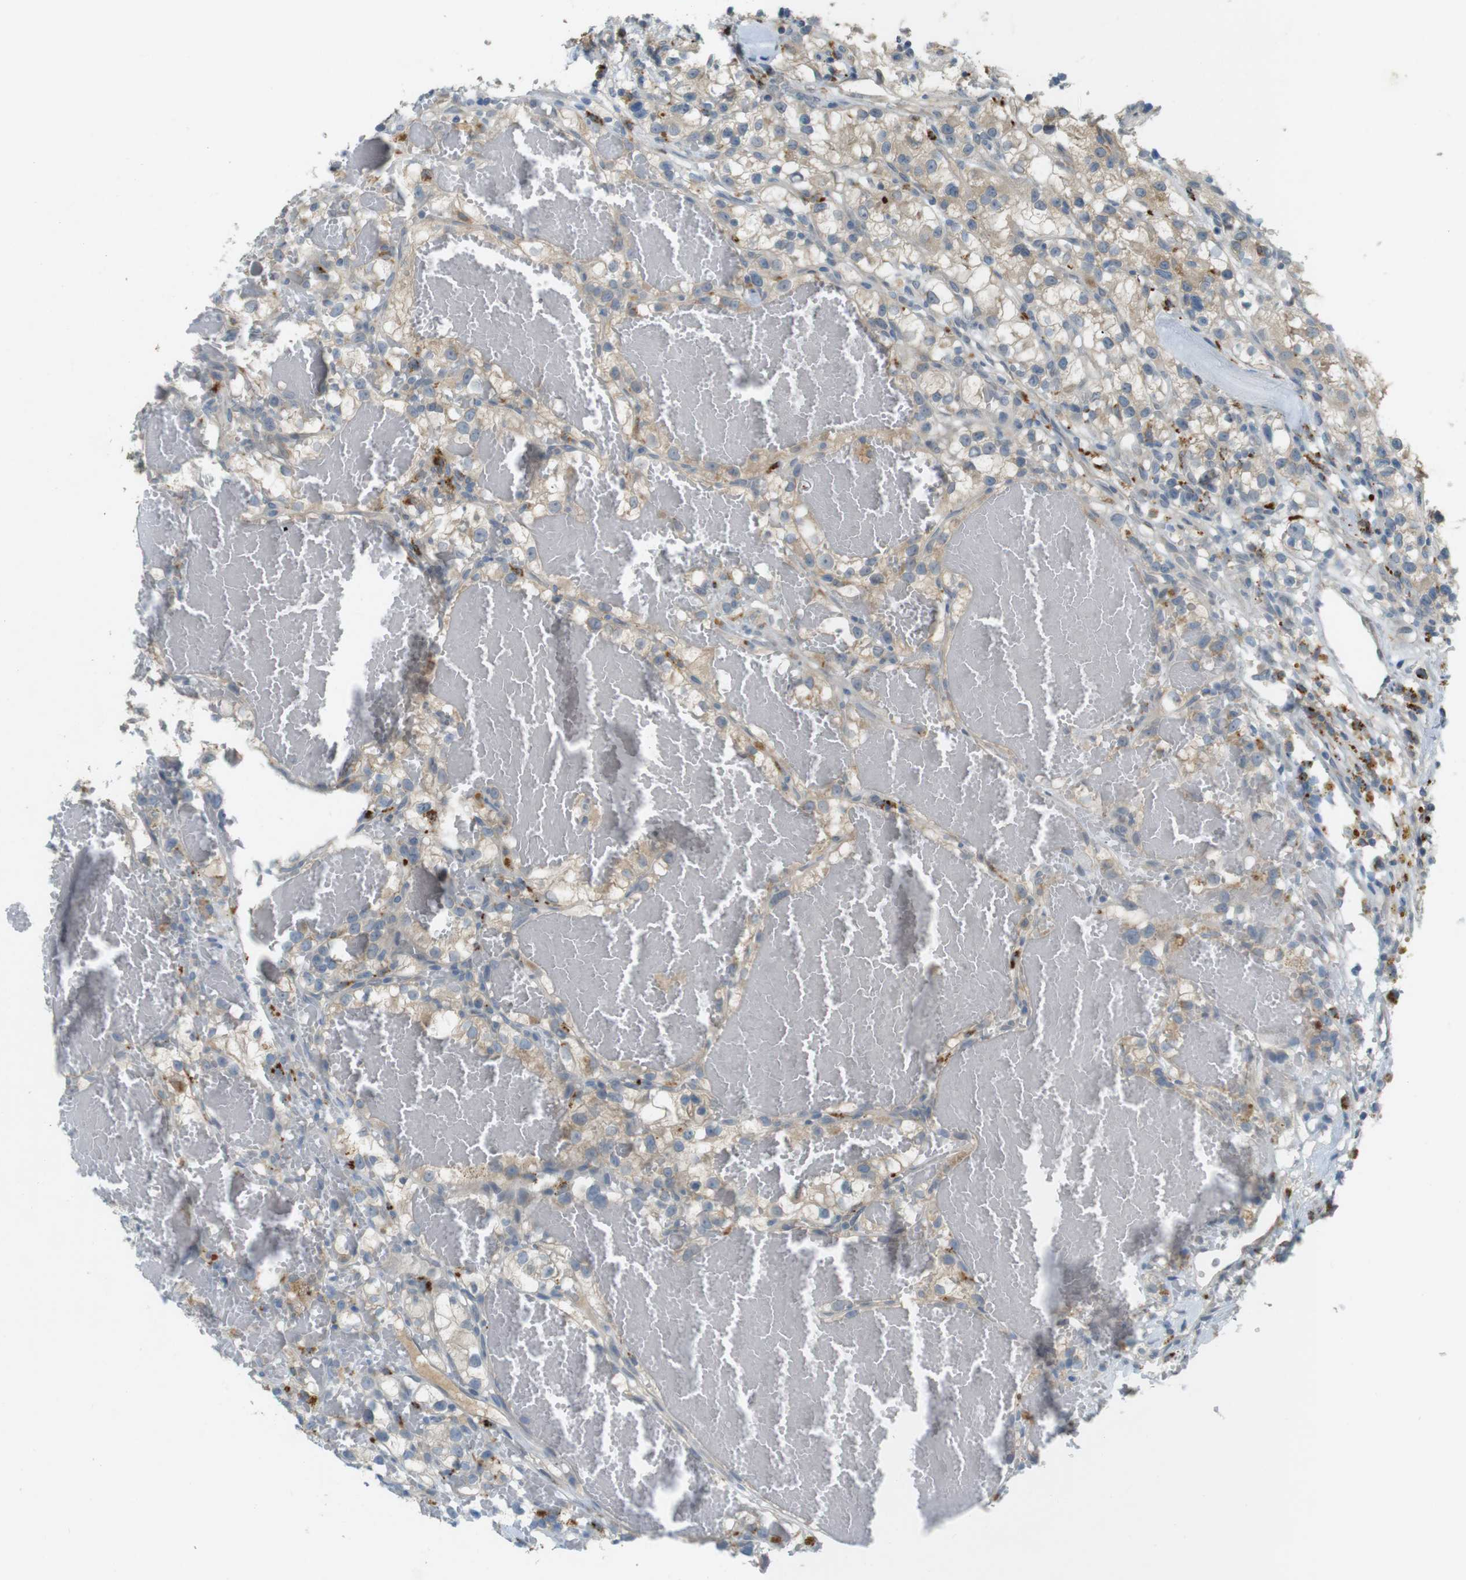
{"staining": {"intensity": "weak", "quantity": "25%-75%", "location": "cytoplasmic/membranous"}, "tissue": "renal cancer", "cell_type": "Tumor cells", "image_type": "cancer", "snomed": [{"axis": "morphology", "description": "Adenocarcinoma, NOS"}, {"axis": "topography", "description": "Kidney"}], "caption": "Brown immunohistochemical staining in adenocarcinoma (renal) reveals weak cytoplasmic/membranous expression in about 25%-75% of tumor cells.", "gene": "UGT8", "patient": {"sex": "female", "age": 57}}